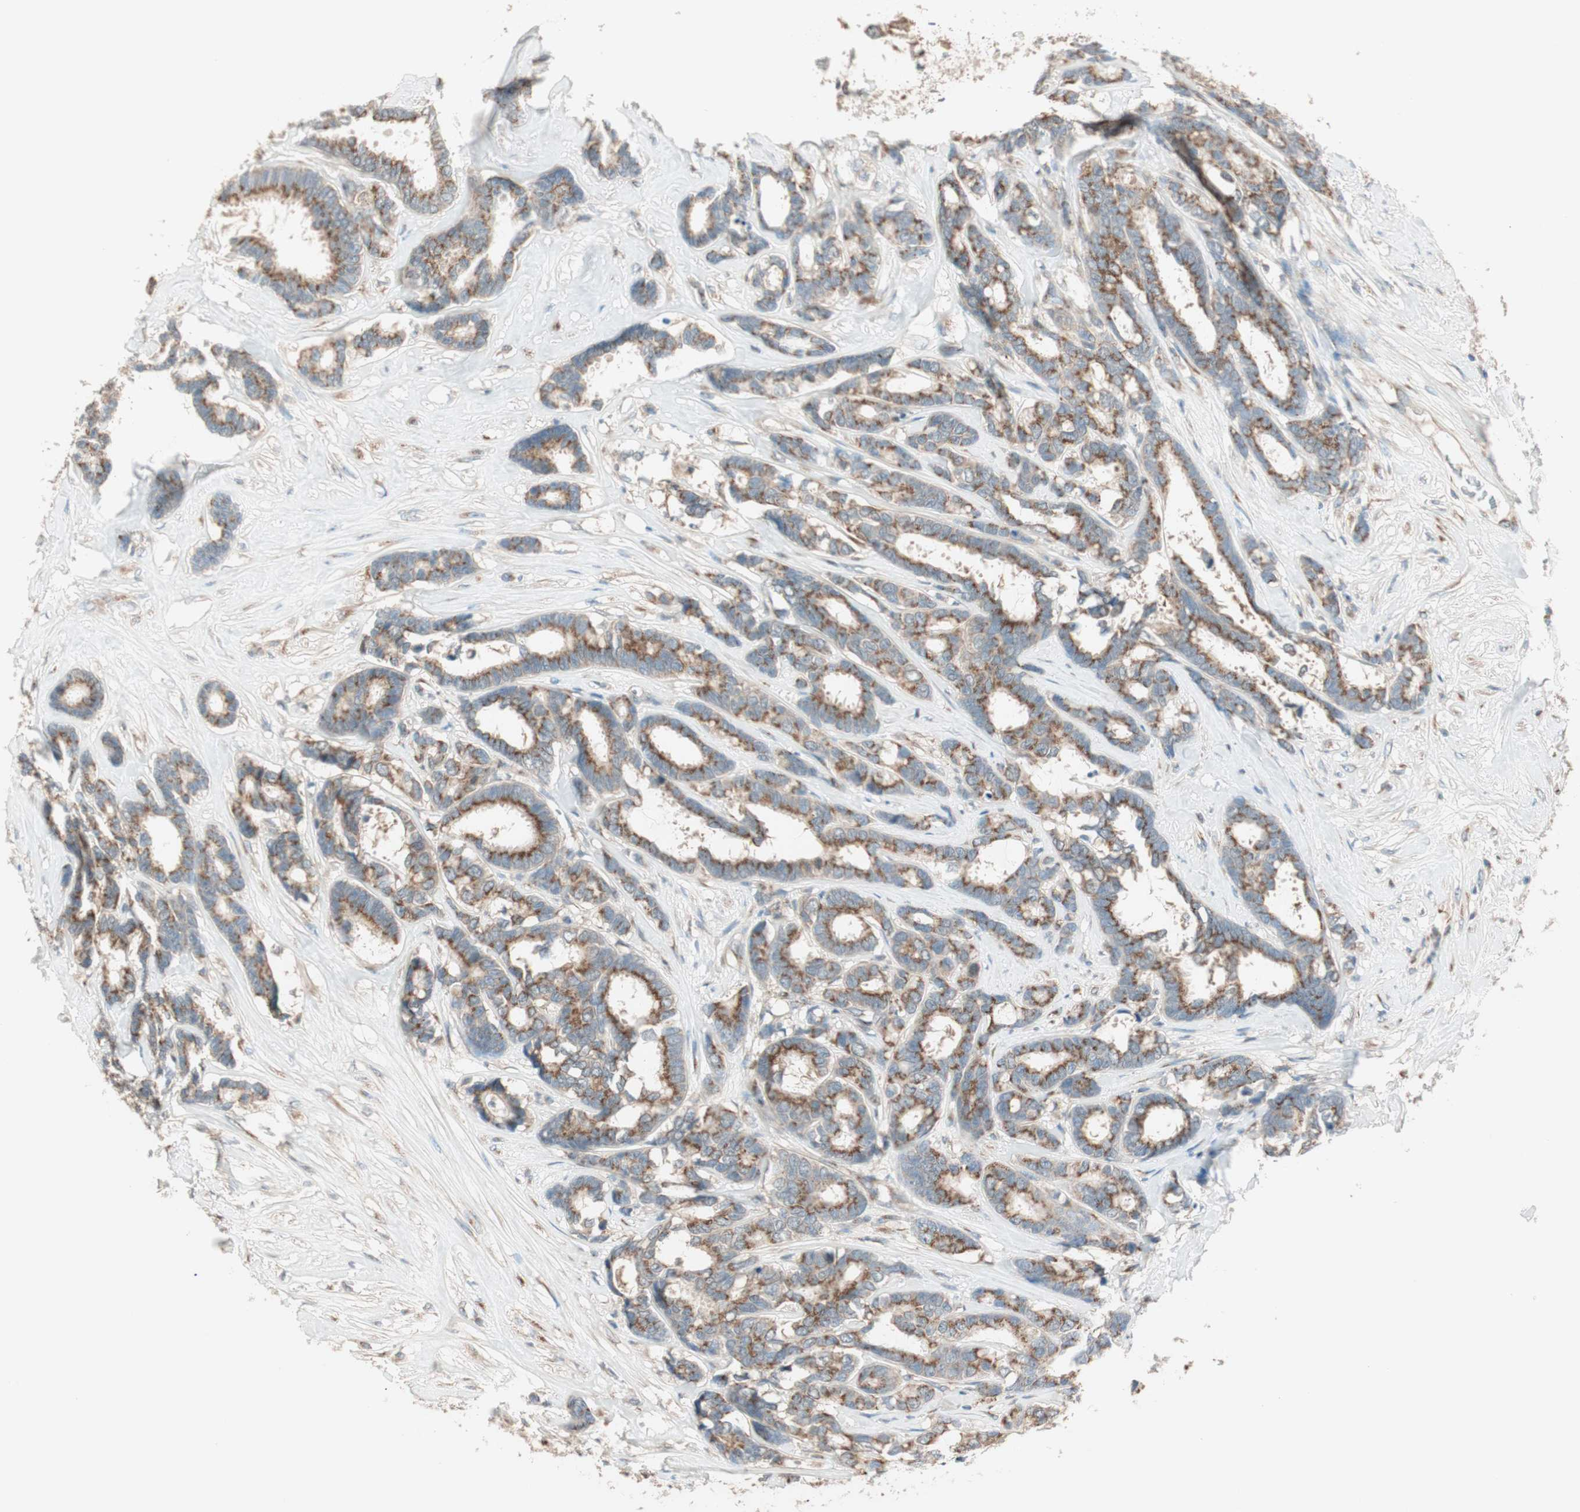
{"staining": {"intensity": "moderate", "quantity": ">75%", "location": "cytoplasmic/membranous"}, "tissue": "breast cancer", "cell_type": "Tumor cells", "image_type": "cancer", "snomed": [{"axis": "morphology", "description": "Duct carcinoma"}, {"axis": "topography", "description": "Breast"}], "caption": "This is an image of immunohistochemistry (IHC) staining of breast infiltrating ductal carcinoma, which shows moderate positivity in the cytoplasmic/membranous of tumor cells.", "gene": "SEC16A", "patient": {"sex": "female", "age": 87}}